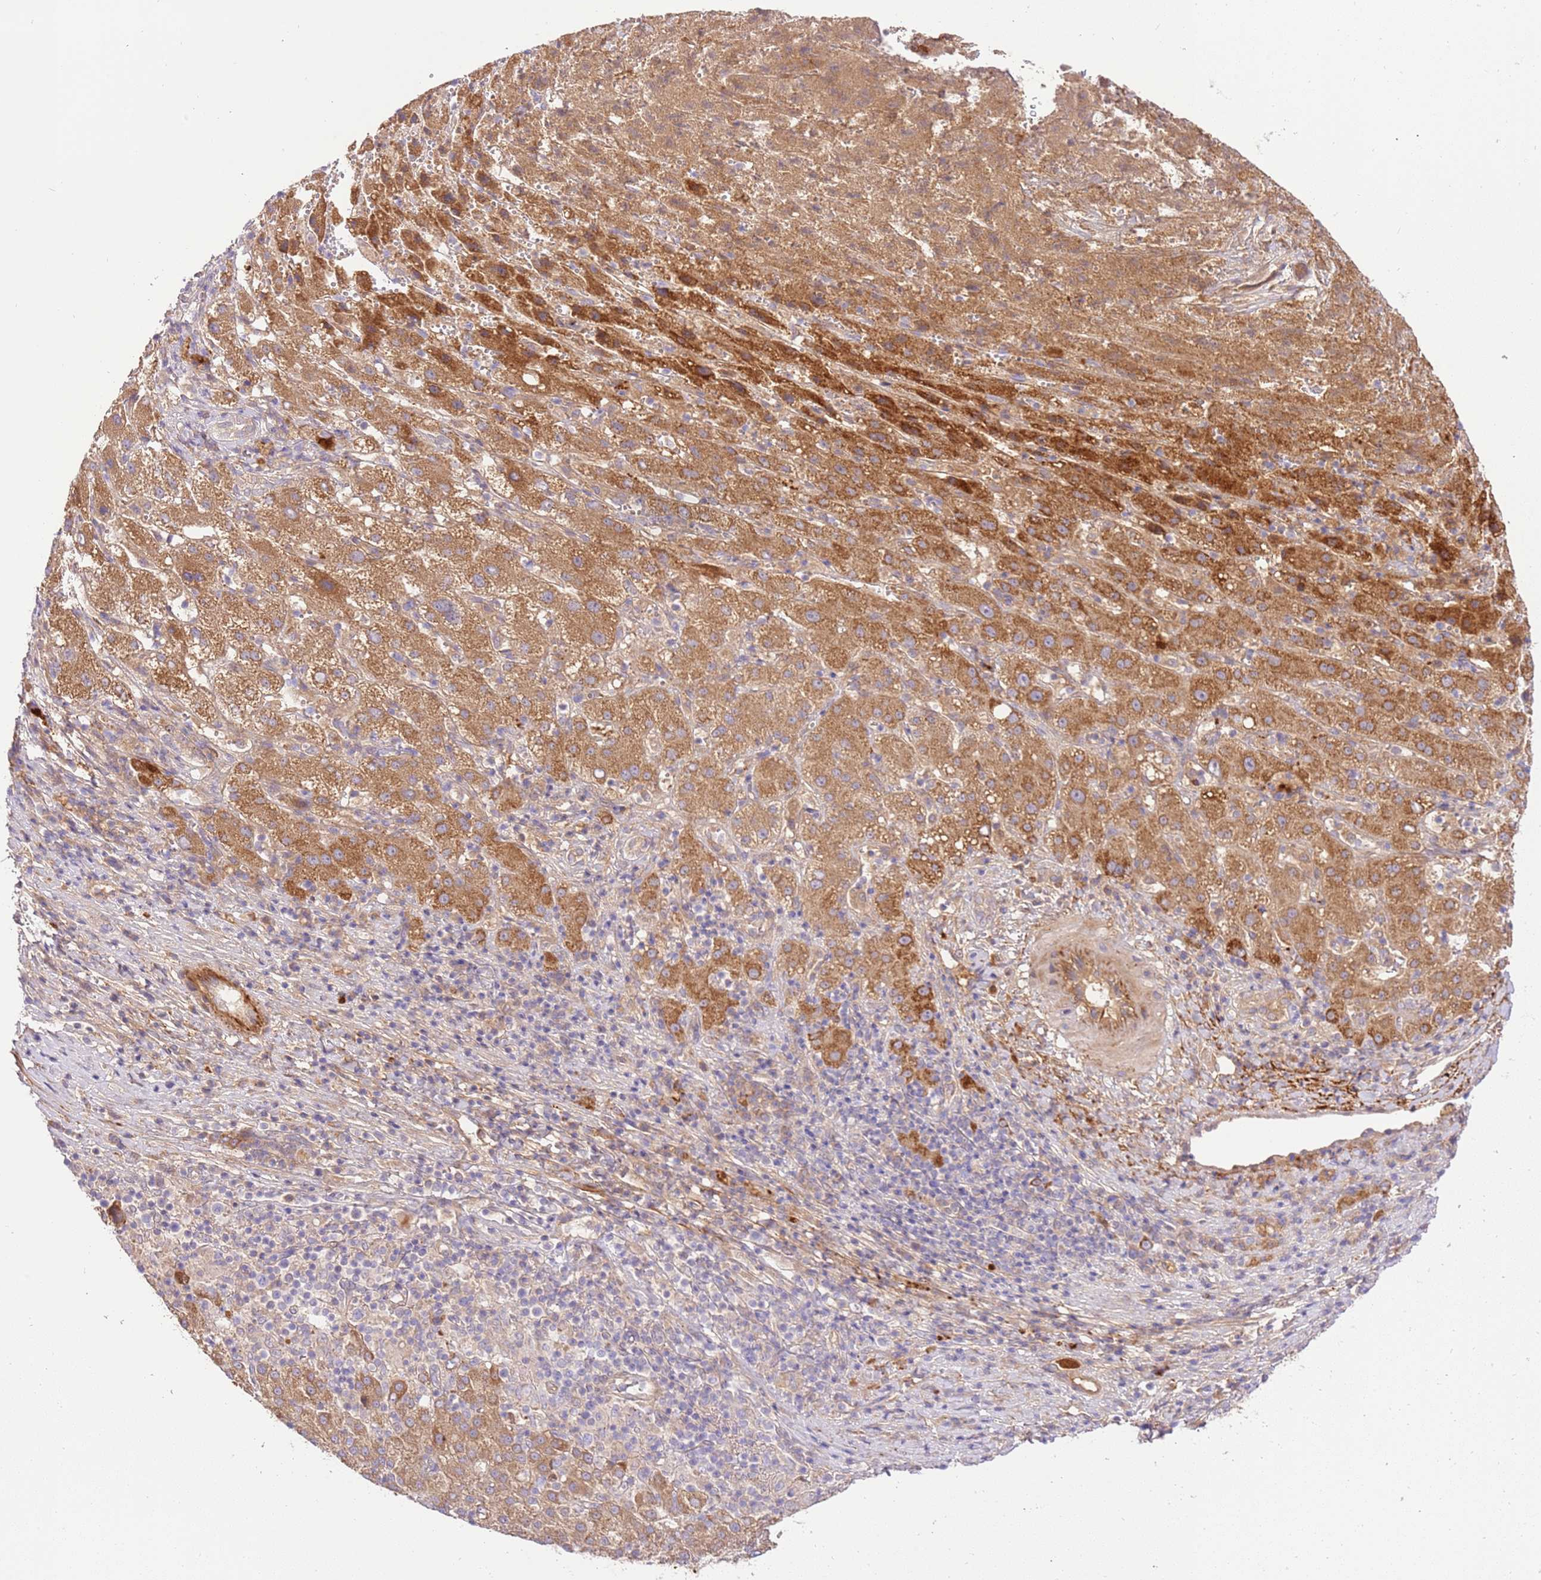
{"staining": {"intensity": "moderate", "quantity": ">75%", "location": "cytoplasmic/membranous"}, "tissue": "liver cancer", "cell_type": "Tumor cells", "image_type": "cancer", "snomed": [{"axis": "morphology", "description": "Carcinoma, Hepatocellular, NOS"}, {"axis": "topography", "description": "Liver"}], "caption": "IHC image of neoplastic tissue: hepatocellular carcinoma (liver) stained using immunohistochemistry exhibits medium levels of moderate protein expression localized specifically in the cytoplasmic/membranous of tumor cells, appearing as a cytoplasmic/membranous brown color.", "gene": "C8G", "patient": {"sex": "female", "age": 58}}